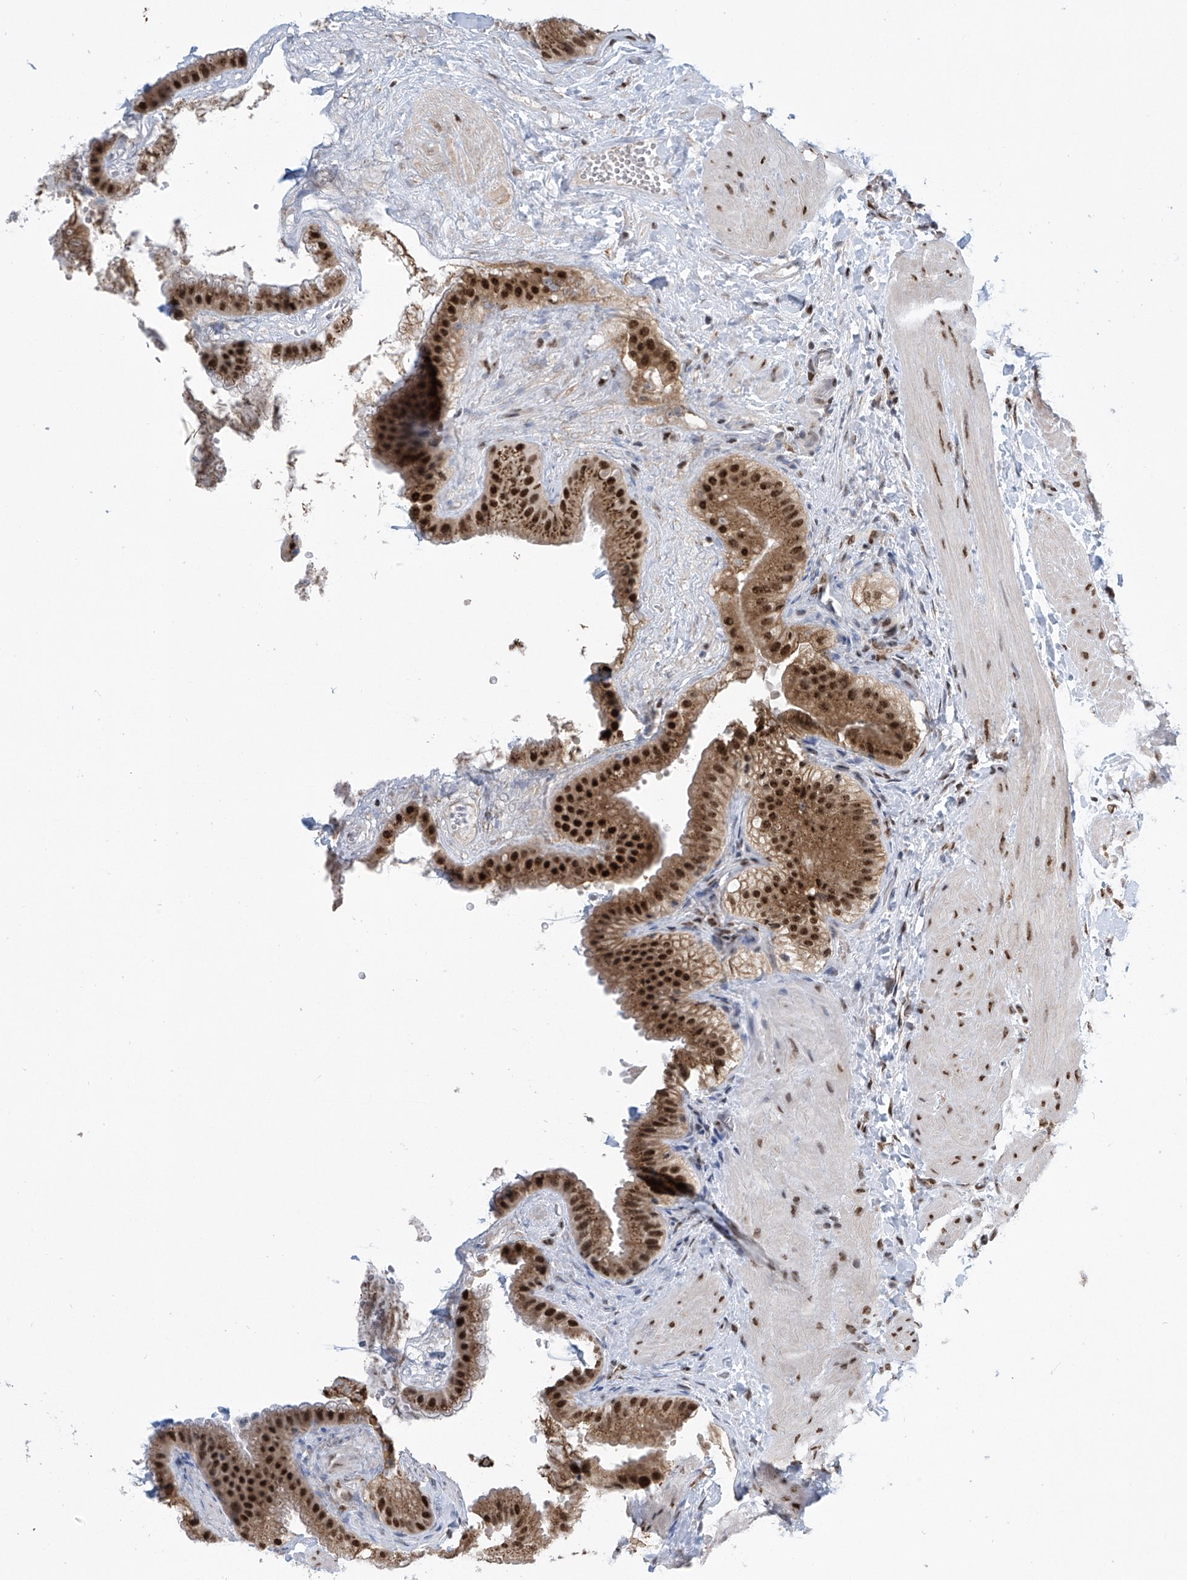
{"staining": {"intensity": "strong", "quantity": ">75%", "location": "cytoplasmic/membranous,nuclear"}, "tissue": "gallbladder", "cell_type": "Glandular cells", "image_type": "normal", "snomed": [{"axis": "morphology", "description": "Normal tissue, NOS"}, {"axis": "topography", "description": "Gallbladder"}], "caption": "Strong cytoplasmic/membranous,nuclear positivity is appreciated in about >75% of glandular cells in normal gallbladder. Immunohistochemistry (ihc) stains the protein of interest in brown and the nuclei are stained blue.", "gene": "APLF", "patient": {"sex": "male", "age": 55}}